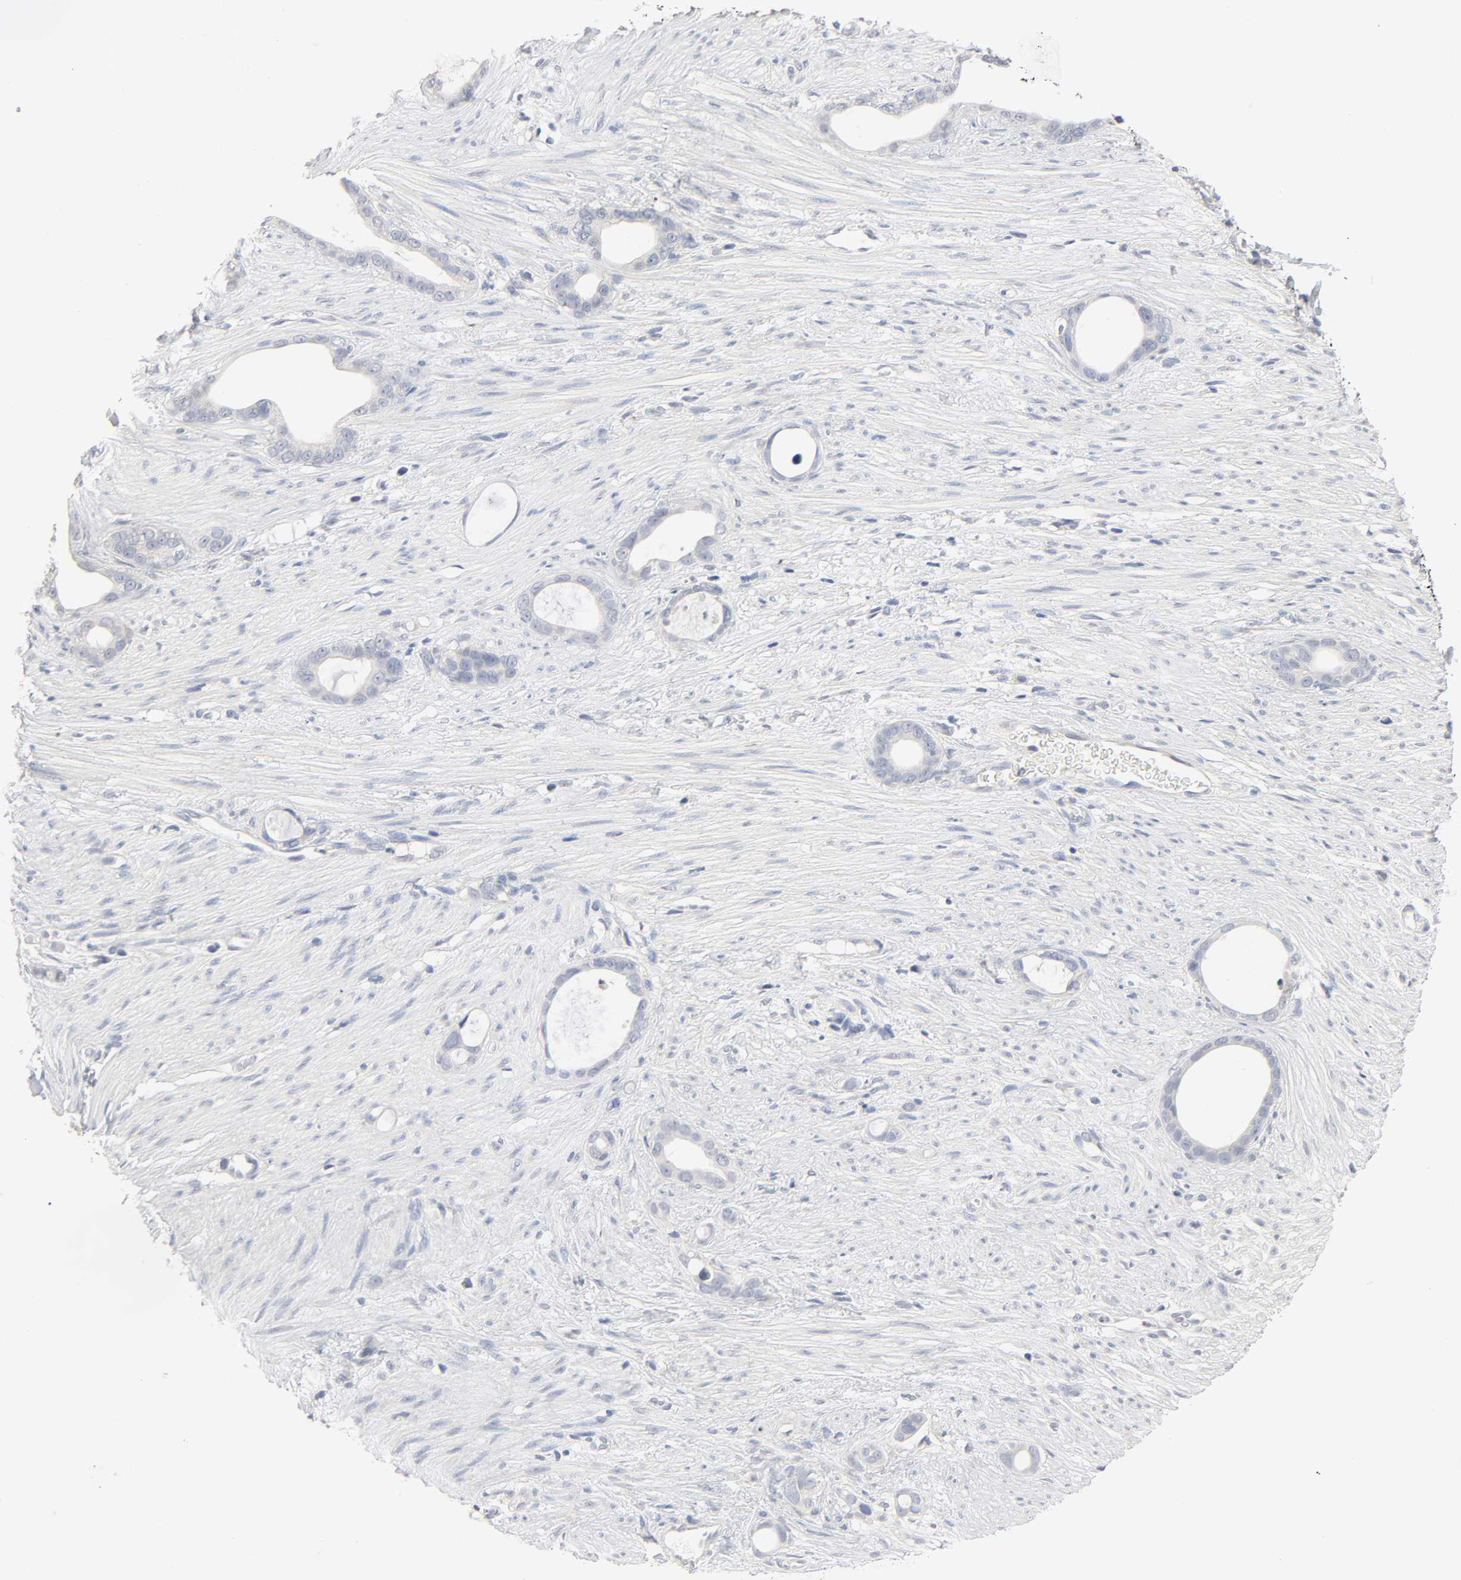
{"staining": {"intensity": "negative", "quantity": "none", "location": "none"}, "tissue": "stomach cancer", "cell_type": "Tumor cells", "image_type": "cancer", "snomed": [{"axis": "morphology", "description": "Adenocarcinoma, NOS"}, {"axis": "topography", "description": "Stomach"}], "caption": "The histopathology image shows no staining of tumor cells in stomach adenocarcinoma.", "gene": "CLEC4E", "patient": {"sex": "female", "age": 75}}